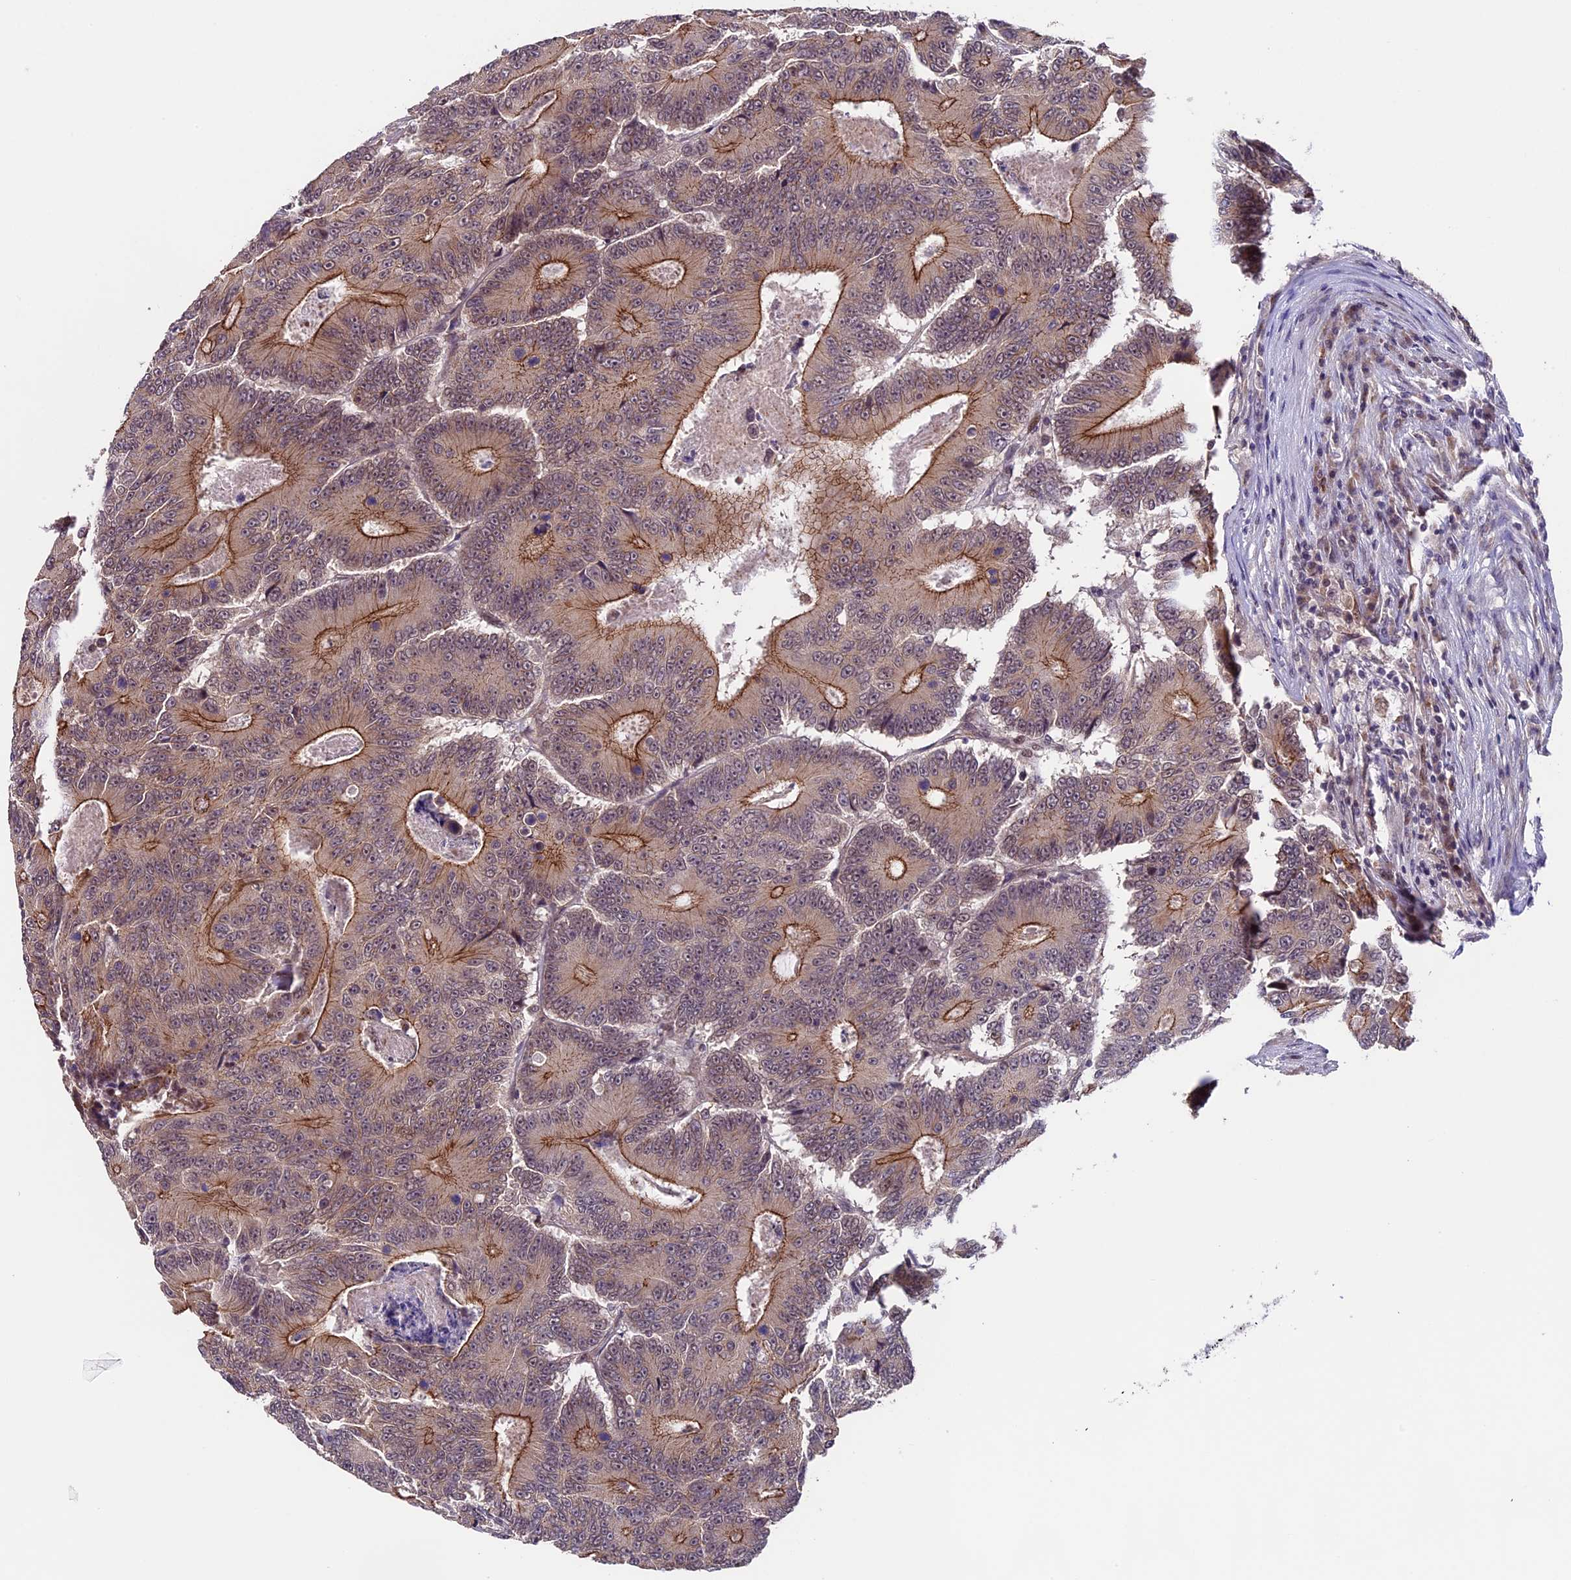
{"staining": {"intensity": "moderate", "quantity": "25%-75%", "location": "cytoplasmic/membranous"}, "tissue": "colorectal cancer", "cell_type": "Tumor cells", "image_type": "cancer", "snomed": [{"axis": "morphology", "description": "Adenocarcinoma, NOS"}, {"axis": "topography", "description": "Colon"}], "caption": "Protein analysis of colorectal cancer (adenocarcinoma) tissue reveals moderate cytoplasmic/membranous expression in approximately 25%-75% of tumor cells. The protein is shown in brown color, while the nuclei are stained blue.", "gene": "SIPA1L3", "patient": {"sex": "male", "age": 83}}